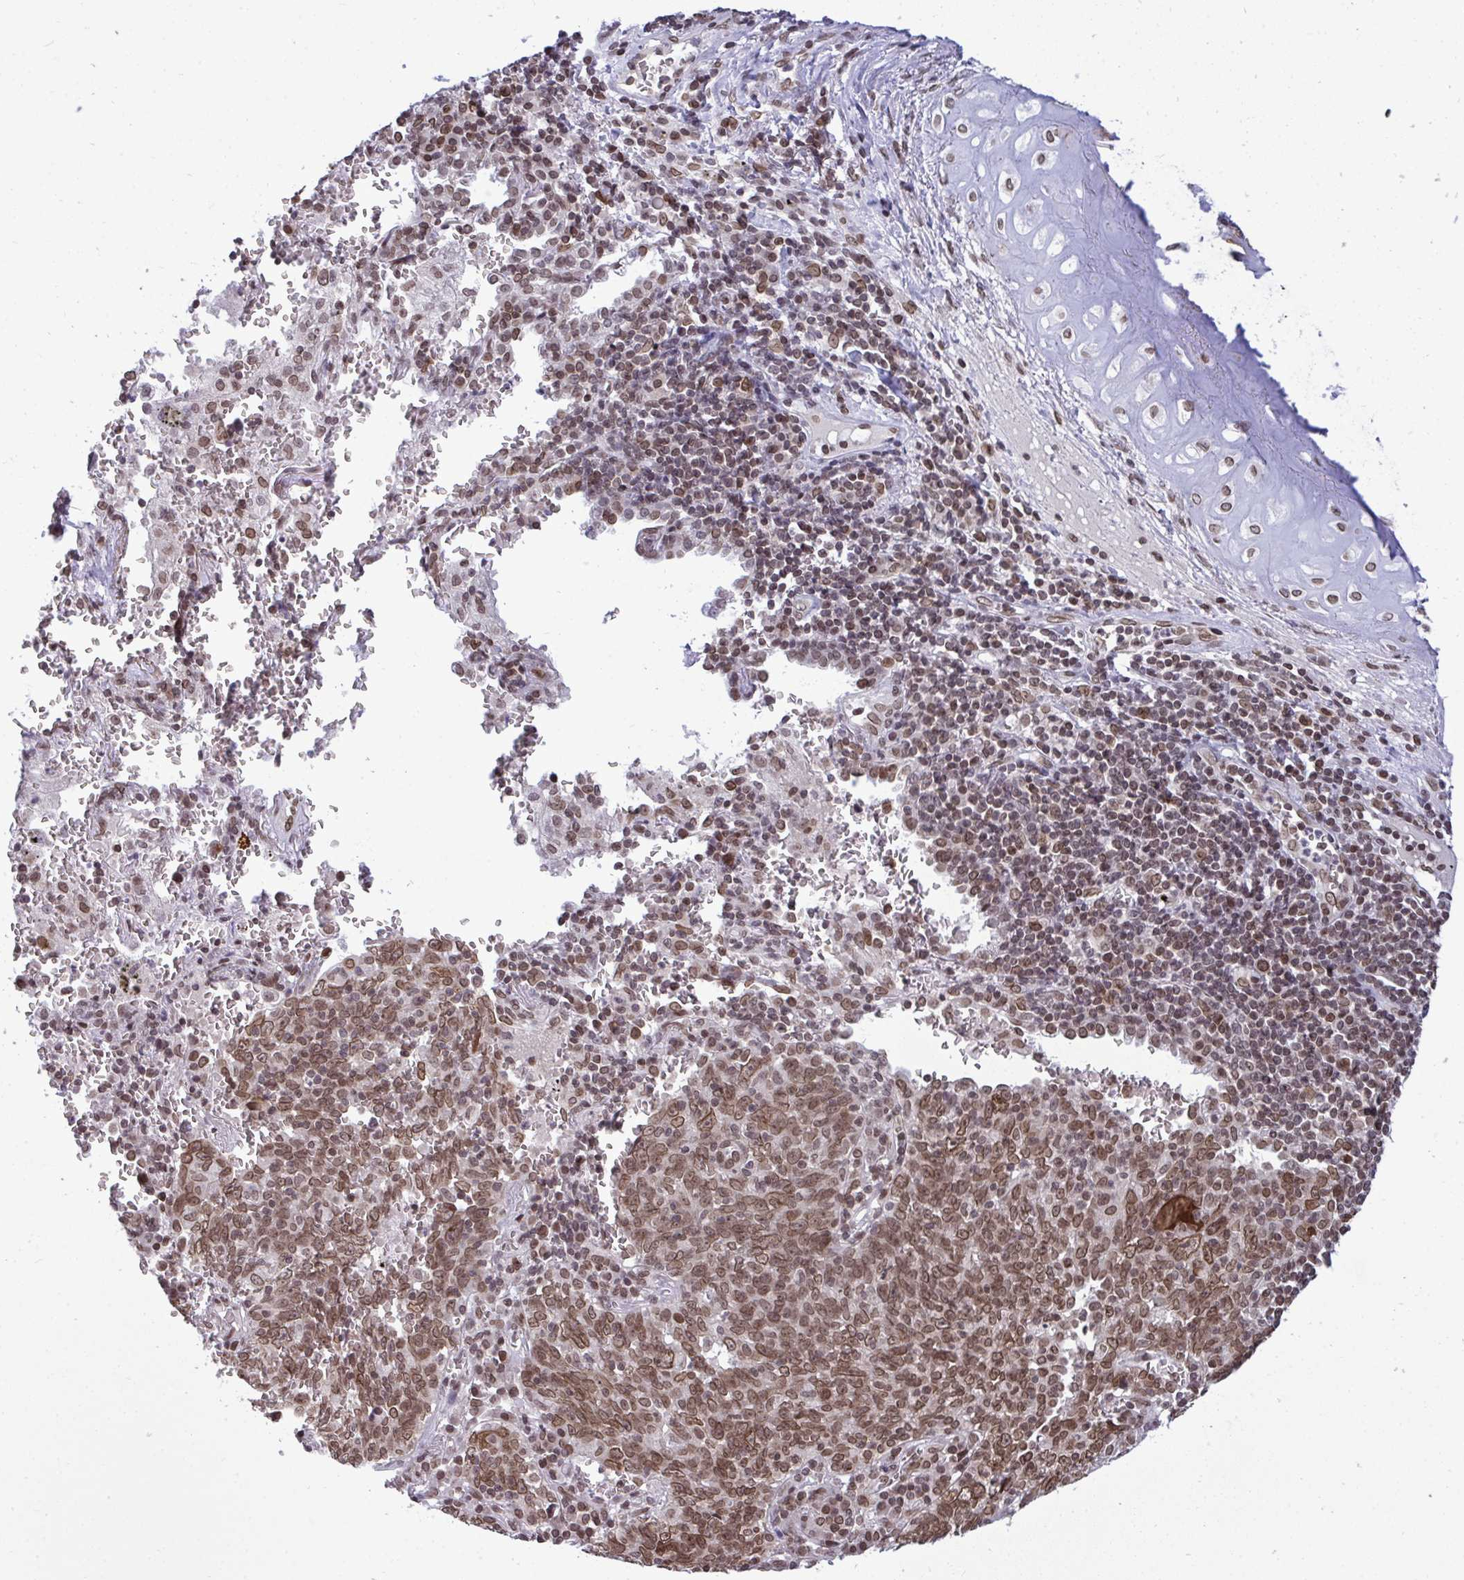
{"staining": {"intensity": "moderate", "quantity": ">75%", "location": "nuclear"}, "tissue": "lung cancer", "cell_type": "Tumor cells", "image_type": "cancer", "snomed": [{"axis": "morphology", "description": "Squamous cell carcinoma, NOS"}, {"axis": "topography", "description": "Lung"}], "caption": "The immunohistochemical stain labels moderate nuclear positivity in tumor cells of lung cancer (squamous cell carcinoma) tissue.", "gene": "JPT1", "patient": {"sex": "female", "age": 72}}